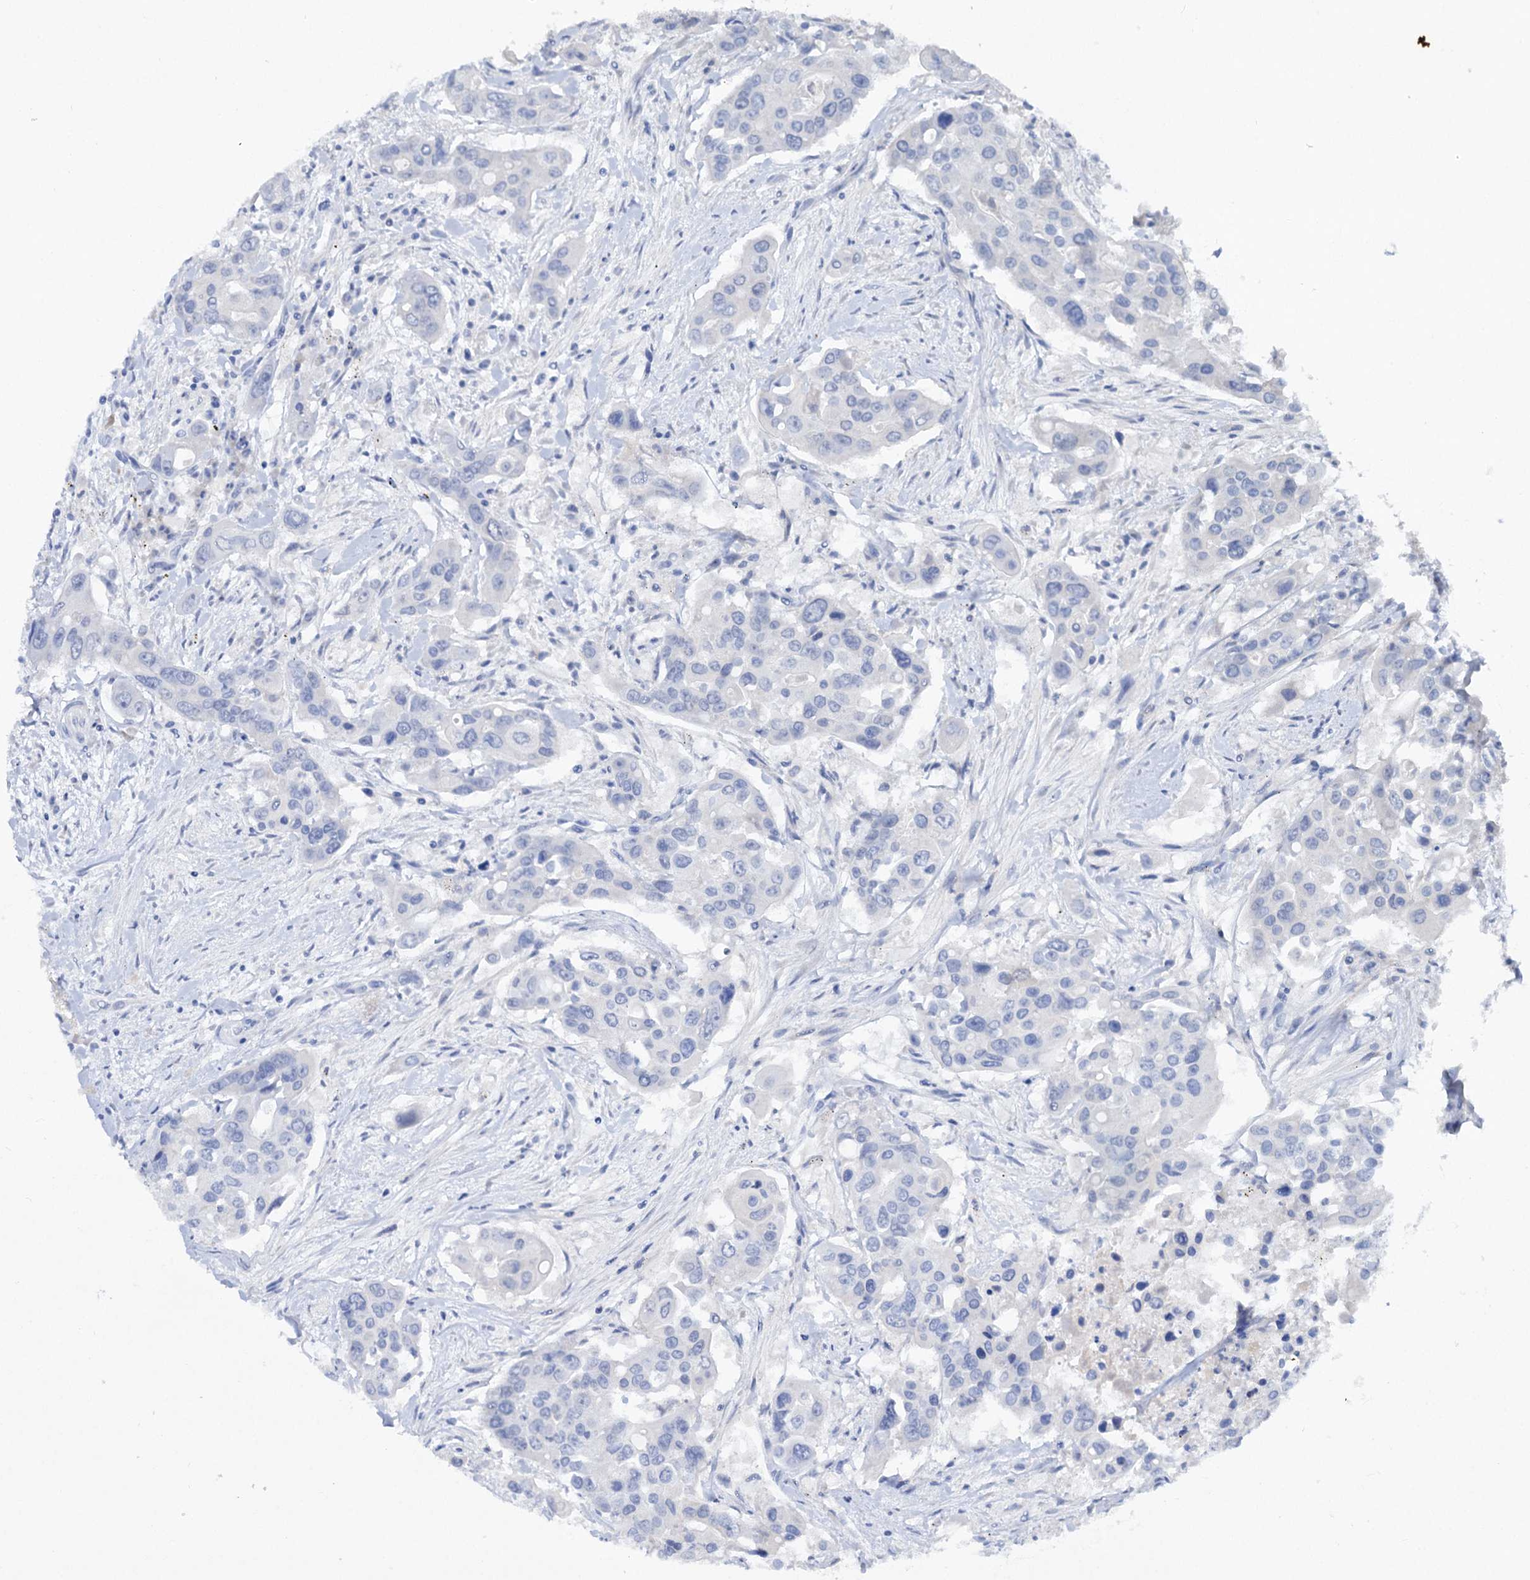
{"staining": {"intensity": "negative", "quantity": "none", "location": "none"}, "tissue": "colorectal cancer", "cell_type": "Tumor cells", "image_type": "cancer", "snomed": [{"axis": "morphology", "description": "Adenocarcinoma, NOS"}, {"axis": "topography", "description": "Colon"}], "caption": "Tumor cells show no significant staining in adenocarcinoma (colorectal). (Immunohistochemistry, brightfield microscopy, high magnification).", "gene": "ATP4A", "patient": {"sex": "male", "age": 77}}